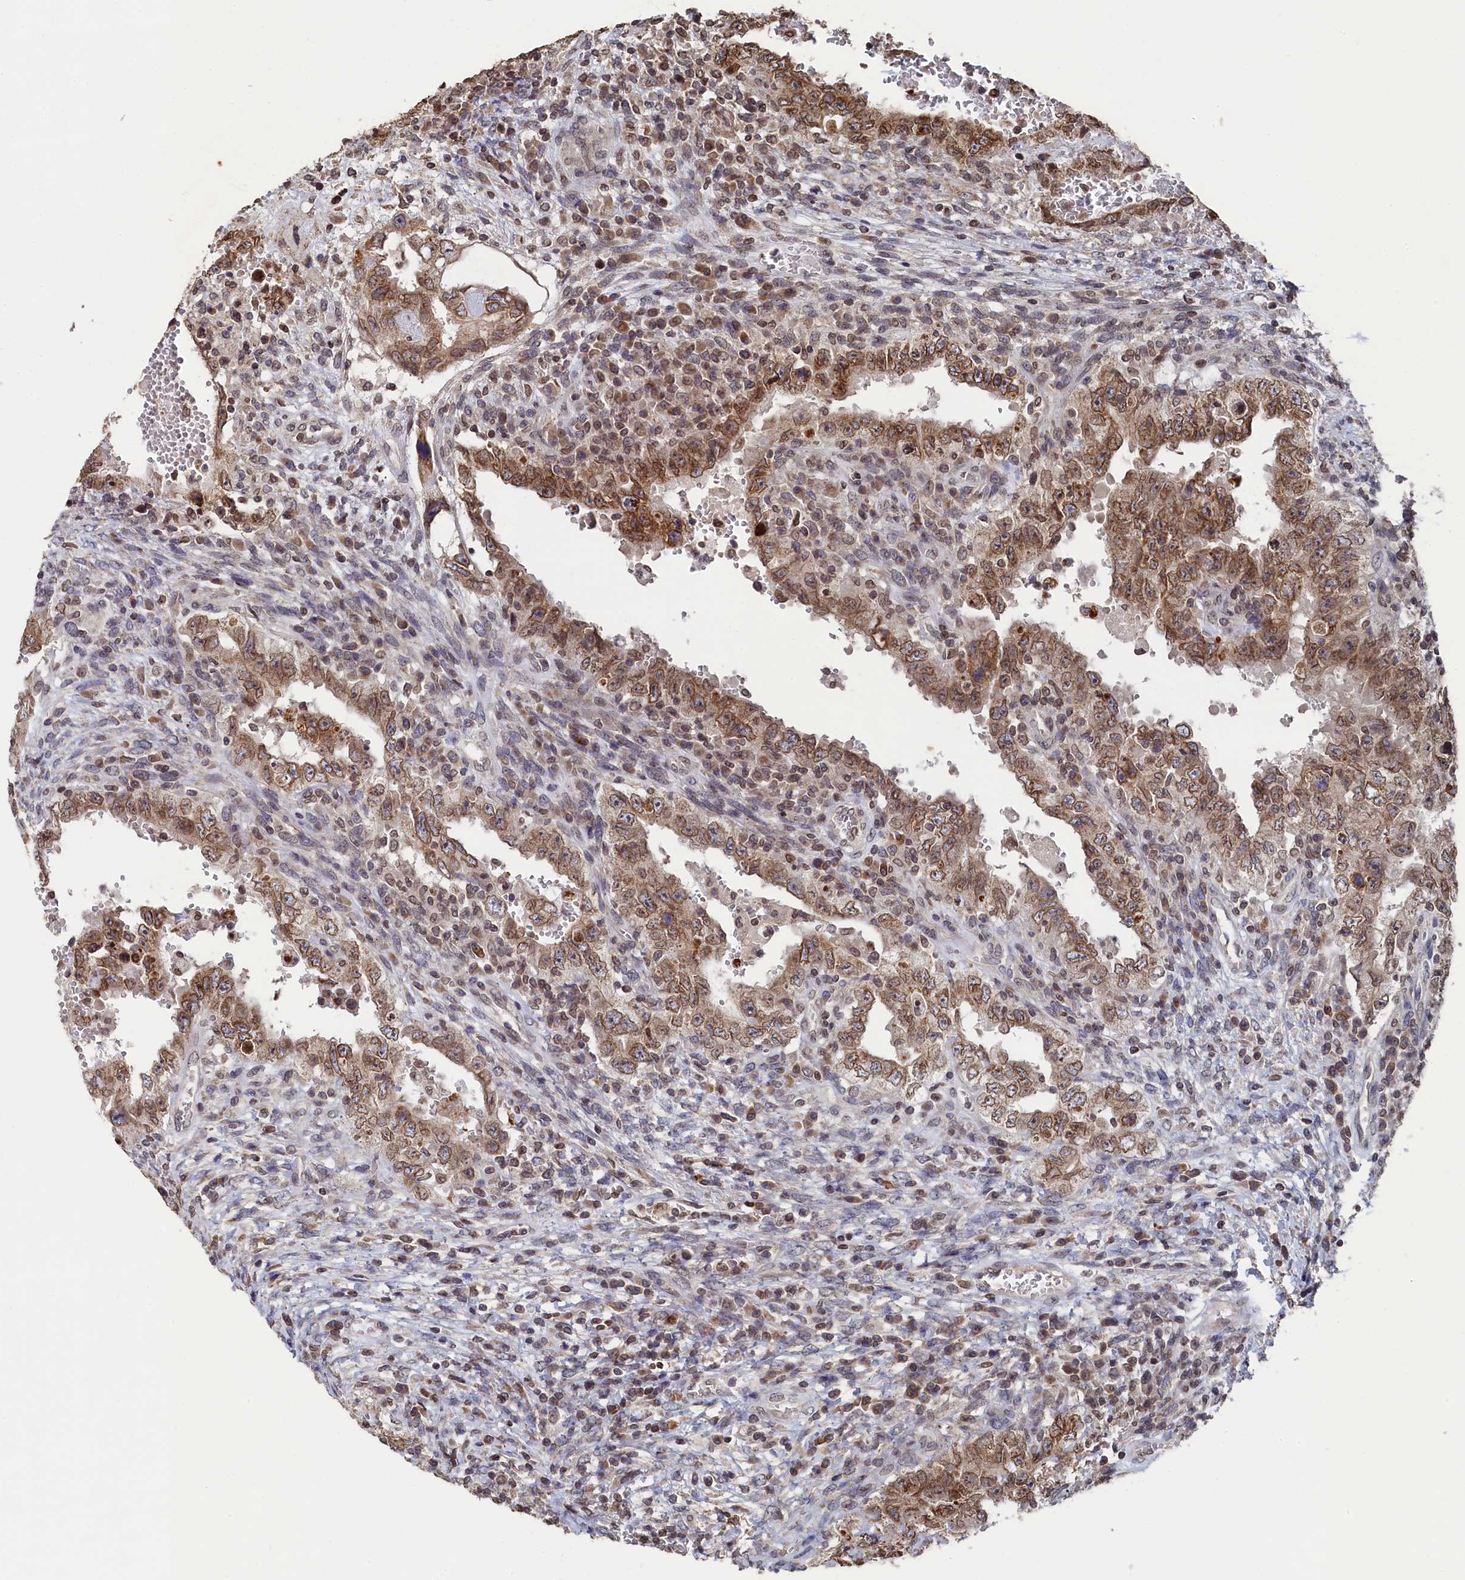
{"staining": {"intensity": "moderate", "quantity": ">75%", "location": "cytoplasmic/membranous,nuclear"}, "tissue": "testis cancer", "cell_type": "Tumor cells", "image_type": "cancer", "snomed": [{"axis": "morphology", "description": "Carcinoma, Embryonal, NOS"}, {"axis": "topography", "description": "Testis"}], "caption": "Tumor cells display medium levels of moderate cytoplasmic/membranous and nuclear positivity in approximately >75% of cells in testis embryonal carcinoma.", "gene": "ANKEF1", "patient": {"sex": "male", "age": 26}}